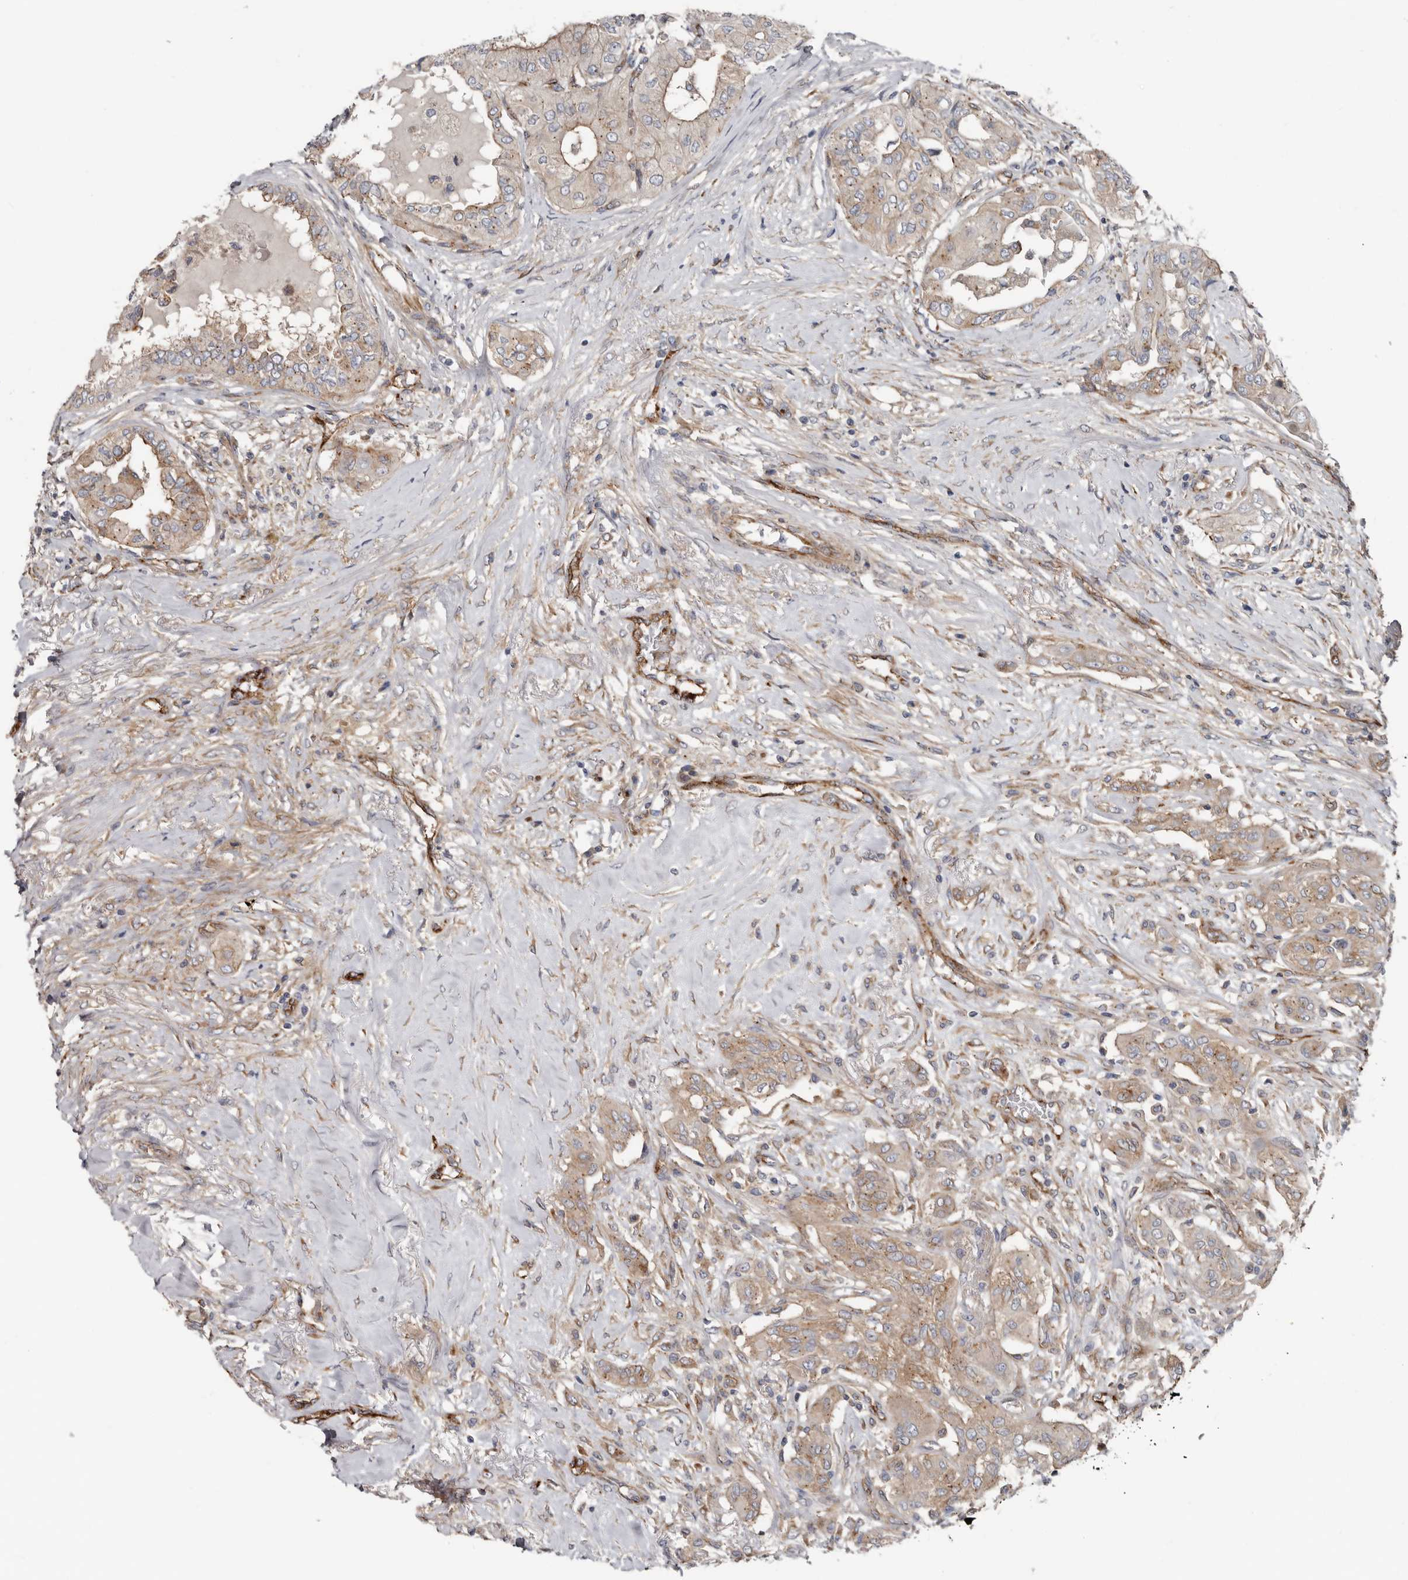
{"staining": {"intensity": "moderate", "quantity": "25%-75%", "location": "cytoplasmic/membranous"}, "tissue": "thyroid cancer", "cell_type": "Tumor cells", "image_type": "cancer", "snomed": [{"axis": "morphology", "description": "Papillary adenocarcinoma, NOS"}, {"axis": "topography", "description": "Thyroid gland"}], "caption": "Thyroid papillary adenocarcinoma tissue exhibits moderate cytoplasmic/membranous expression in about 25%-75% of tumor cells, visualized by immunohistochemistry. The protein is shown in brown color, while the nuclei are stained blue.", "gene": "LUZP1", "patient": {"sex": "female", "age": 59}}